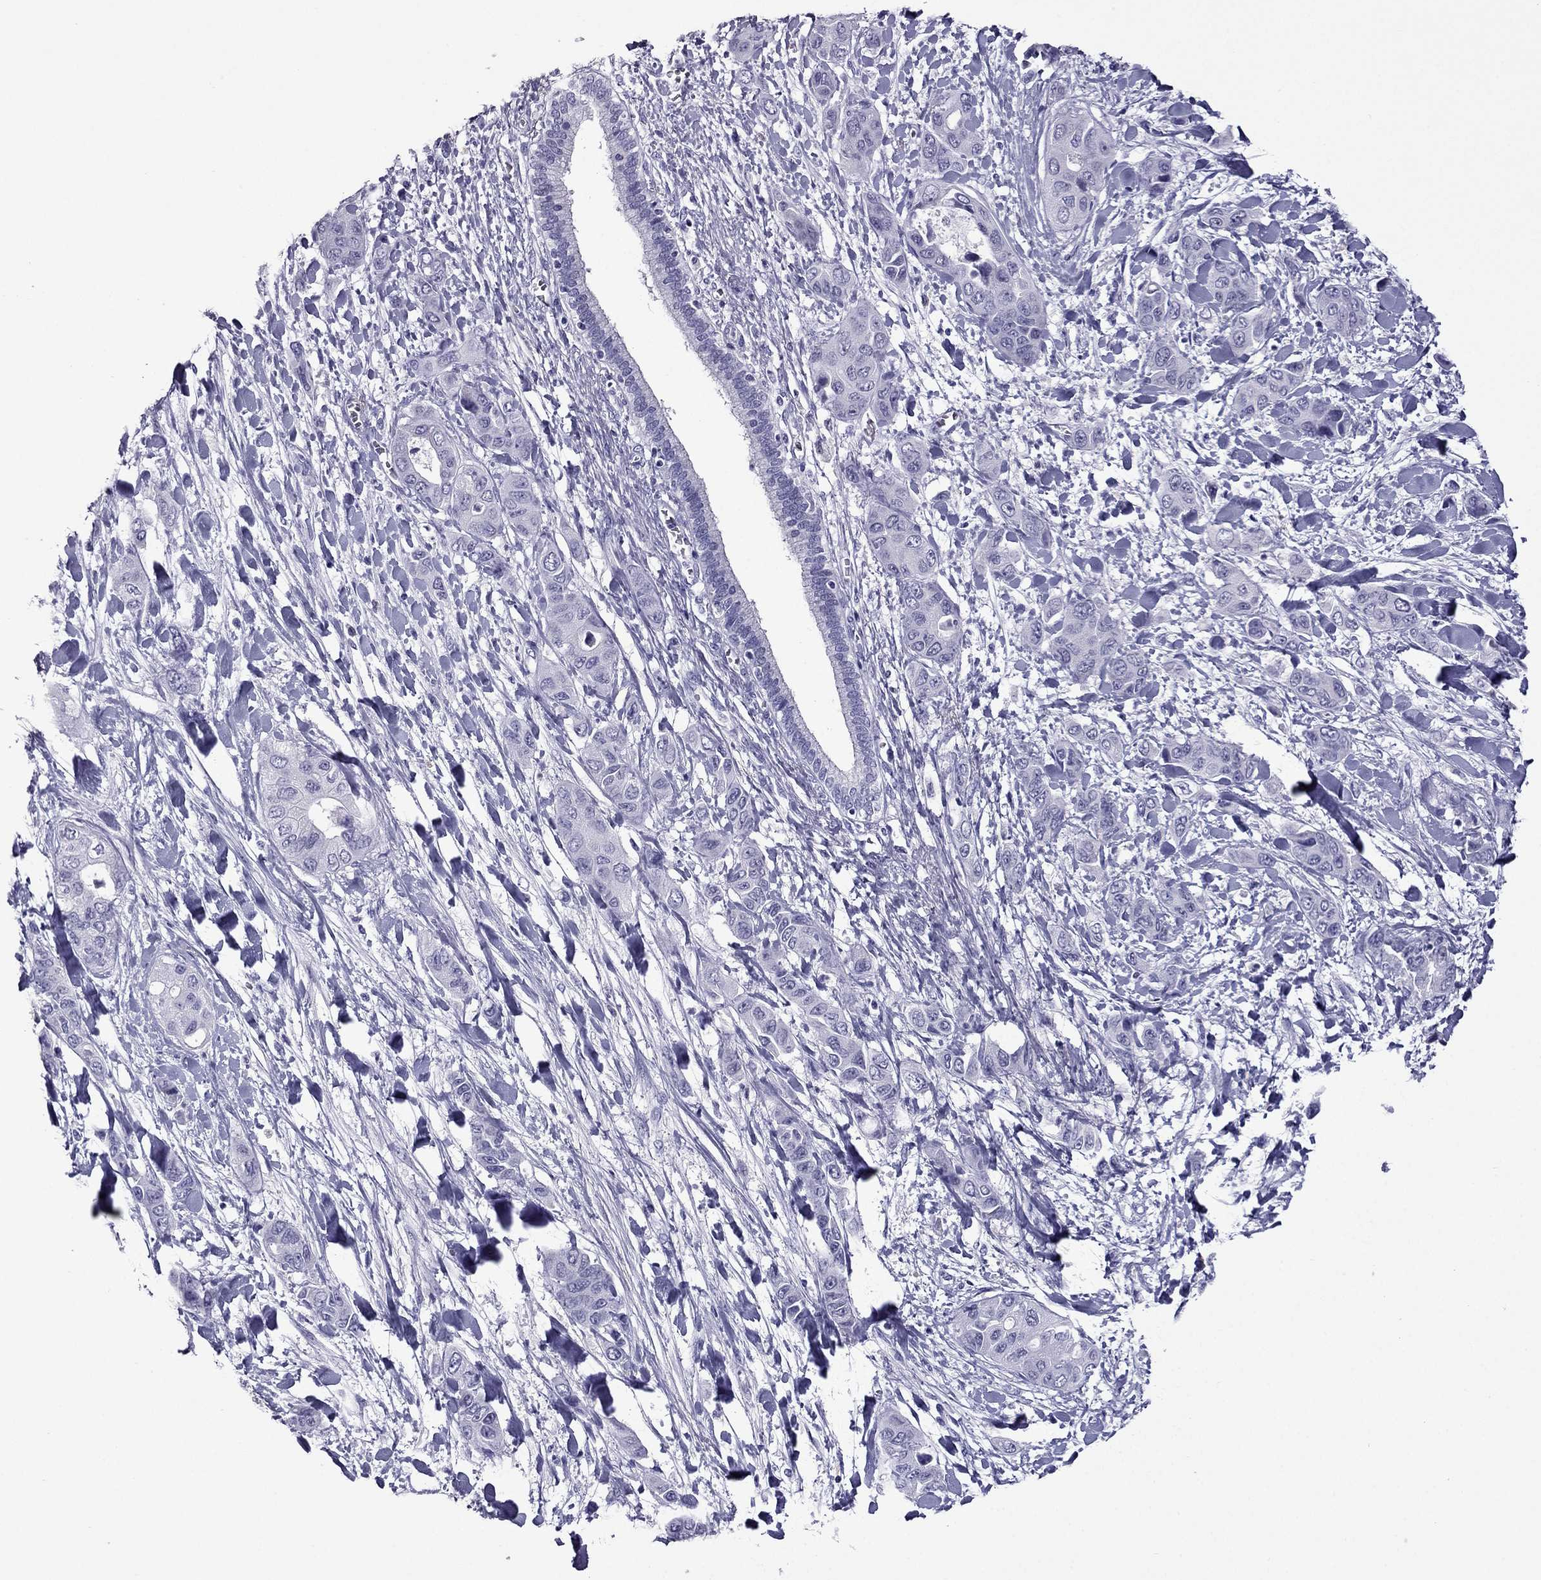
{"staining": {"intensity": "negative", "quantity": "none", "location": "none"}, "tissue": "liver cancer", "cell_type": "Tumor cells", "image_type": "cancer", "snomed": [{"axis": "morphology", "description": "Cholangiocarcinoma"}, {"axis": "topography", "description": "Liver"}], "caption": "Liver cholangiocarcinoma was stained to show a protein in brown. There is no significant positivity in tumor cells.", "gene": "MYLK3", "patient": {"sex": "female", "age": 52}}